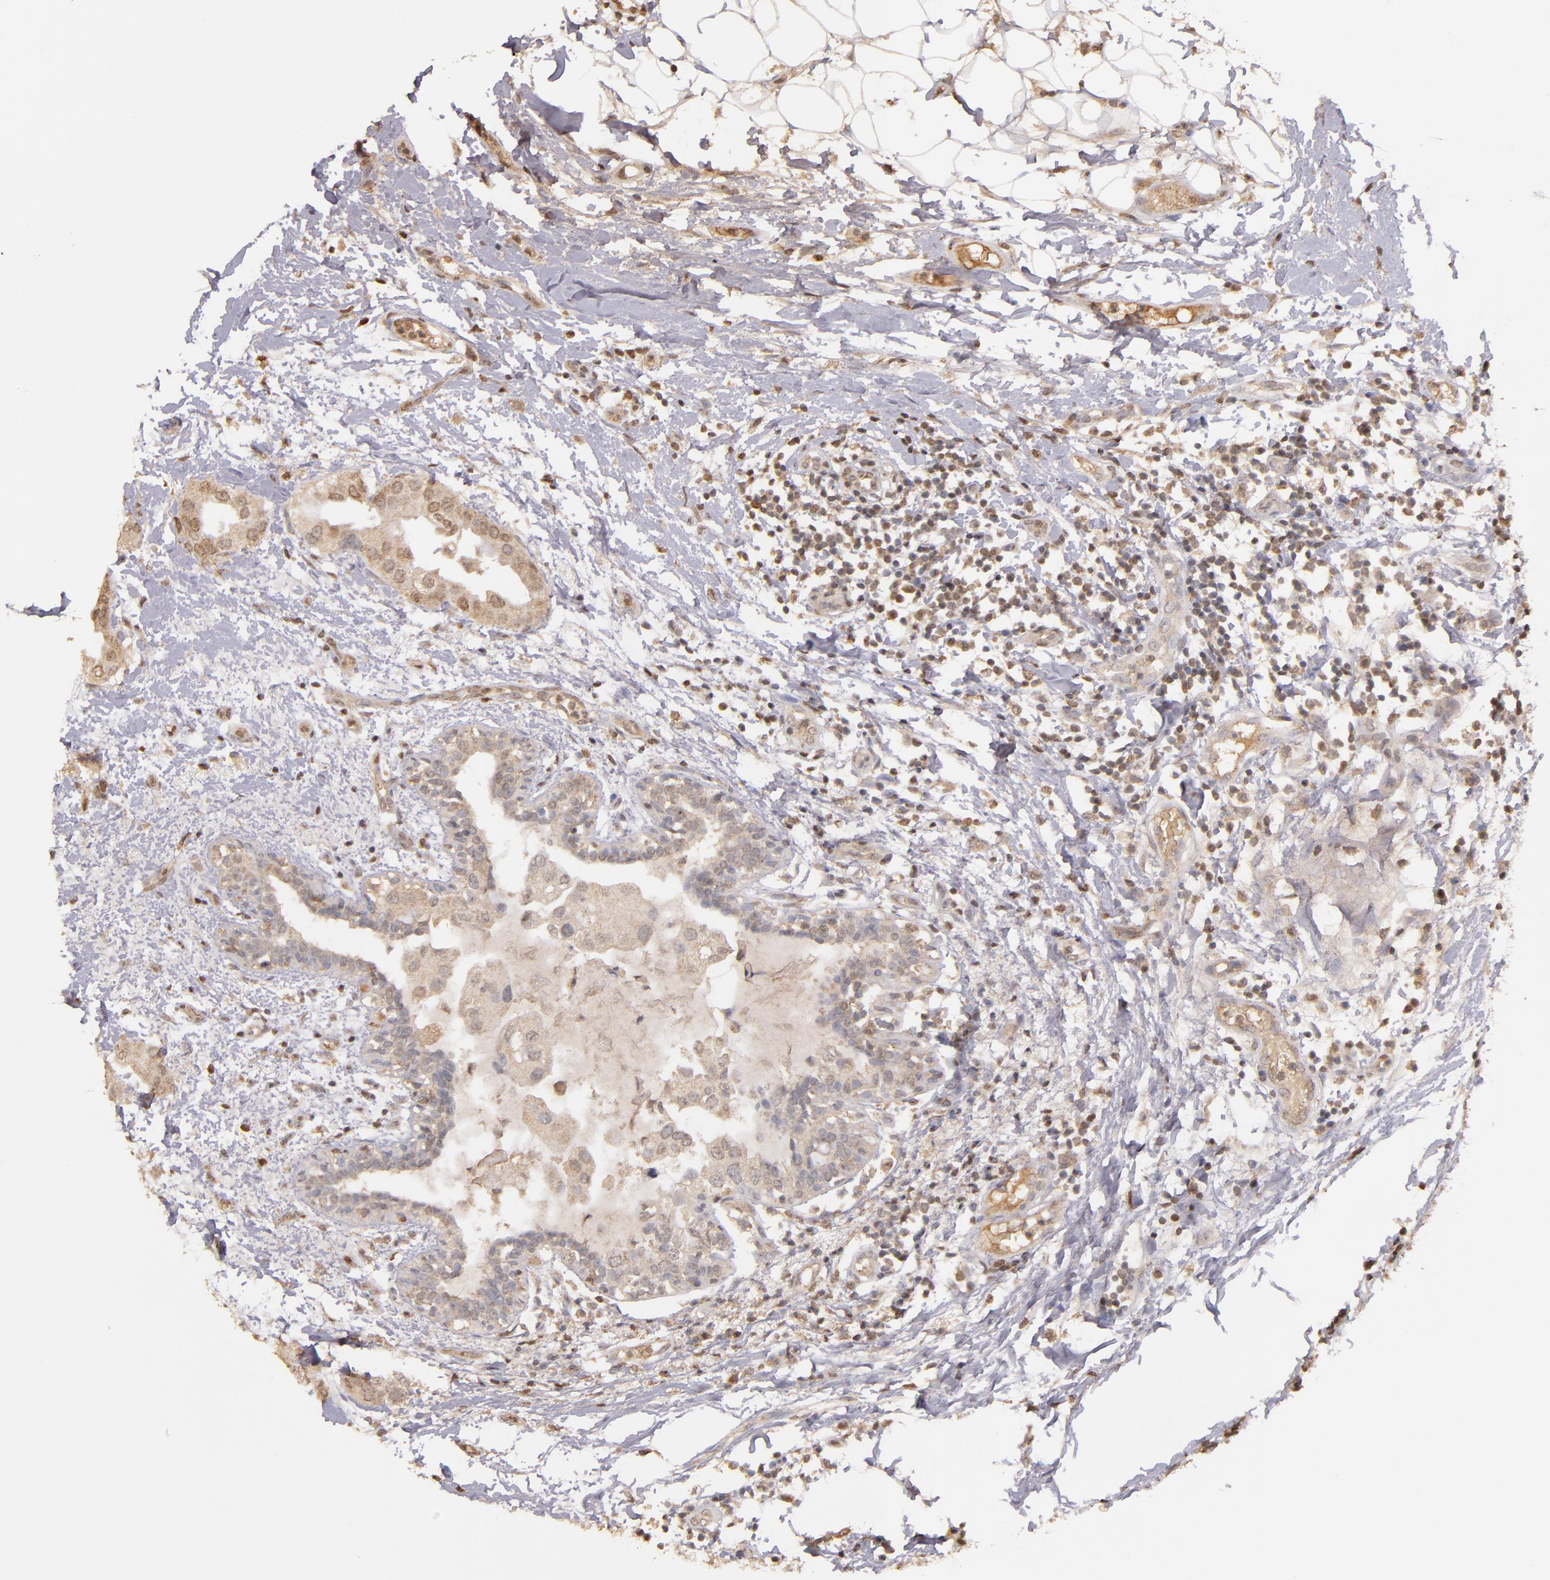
{"staining": {"intensity": "moderate", "quantity": ">75%", "location": "cytoplasmic/membranous"}, "tissue": "breast cancer", "cell_type": "Tumor cells", "image_type": "cancer", "snomed": [{"axis": "morphology", "description": "Duct carcinoma"}, {"axis": "topography", "description": "Breast"}], "caption": "Immunohistochemistry (IHC) (DAB (3,3'-diaminobenzidine)) staining of human breast cancer reveals moderate cytoplasmic/membranous protein positivity in approximately >75% of tumor cells.", "gene": "SERPINC1", "patient": {"sex": "female", "age": 40}}